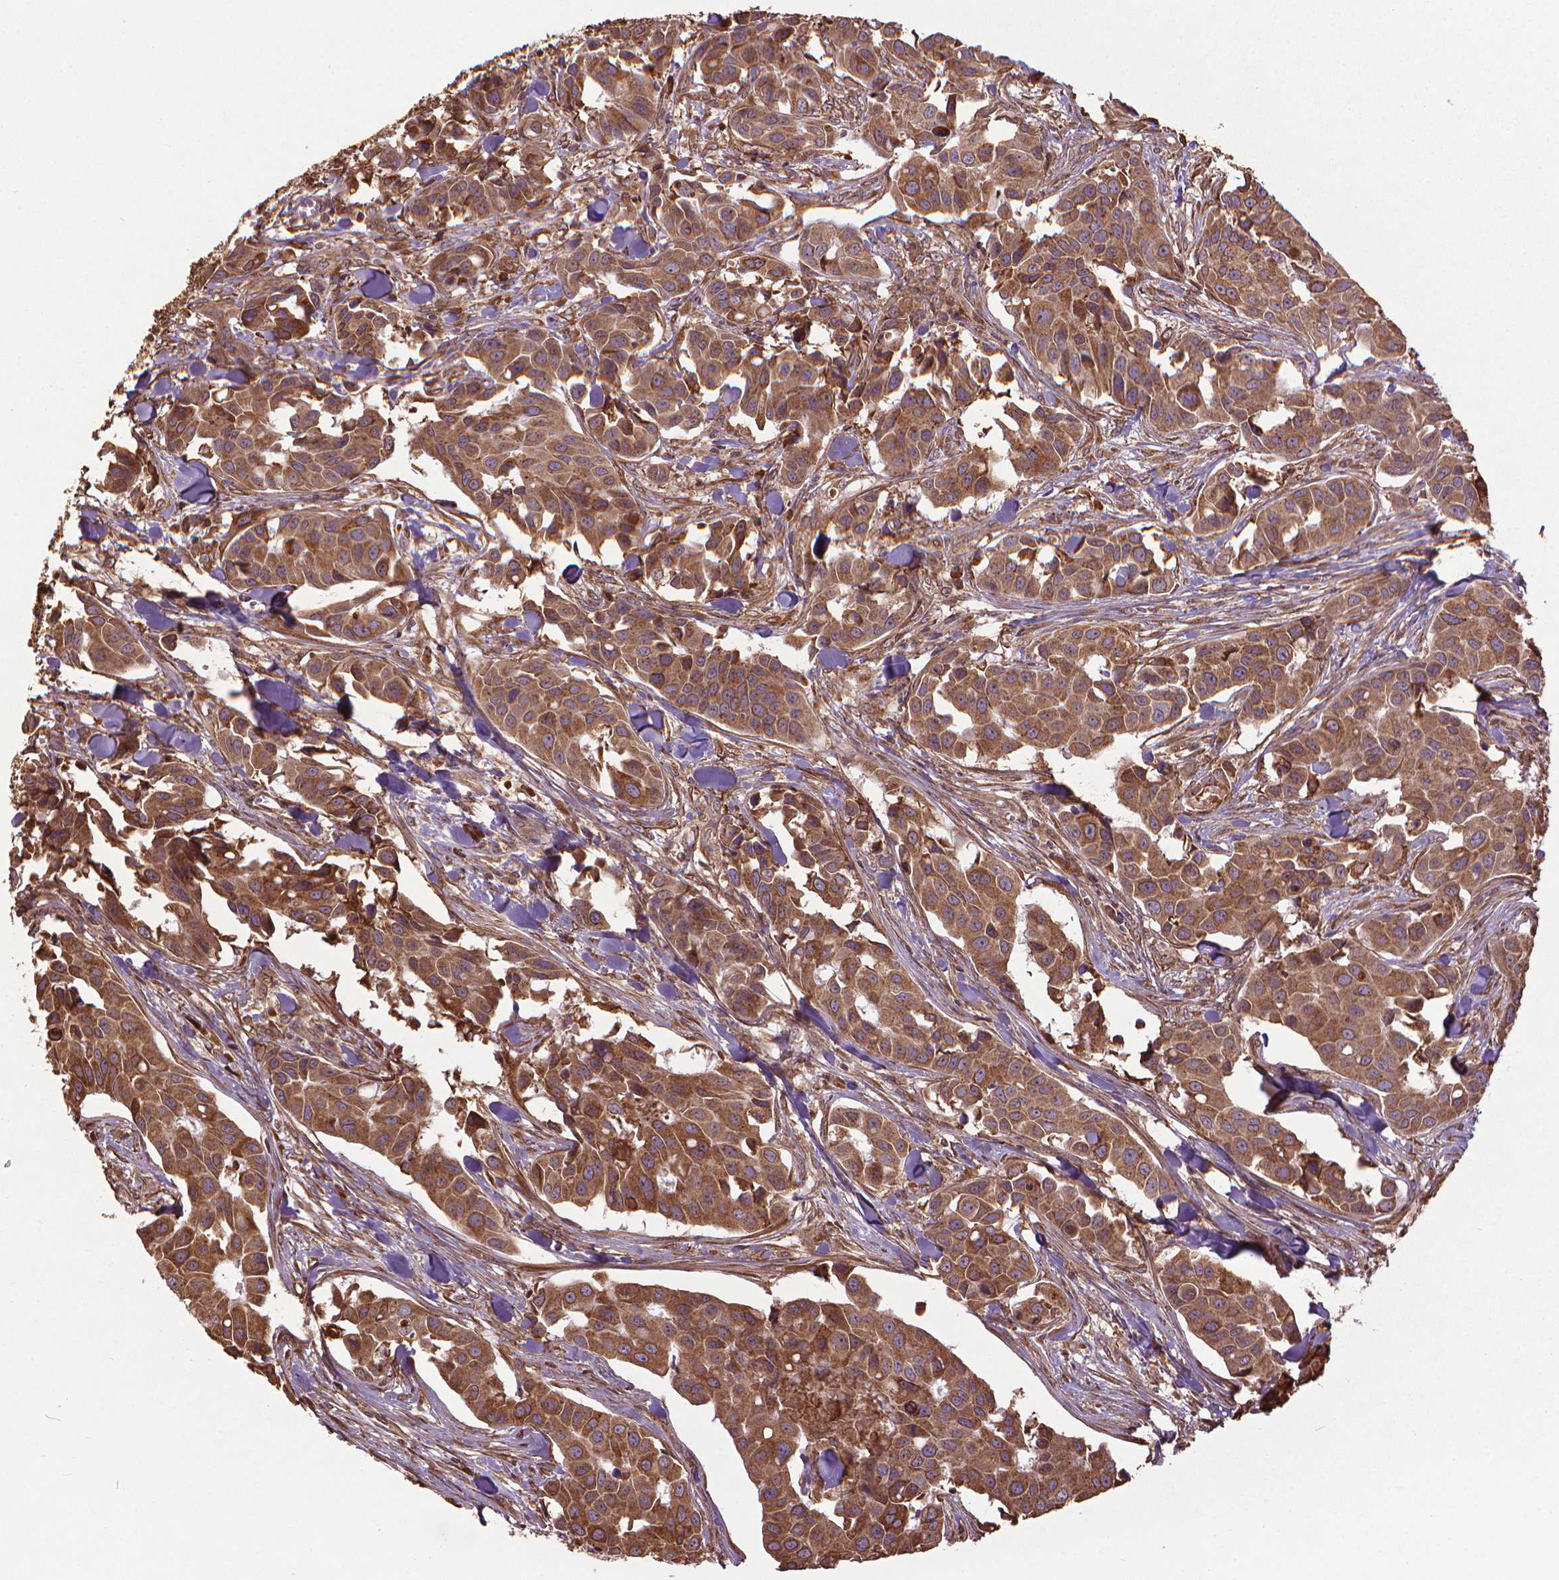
{"staining": {"intensity": "moderate", "quantity": ">75%", "location": "cytoplasmic/membranous"}, "tissue": "head and neck cancer", "cell_type": "Tumor cells", "image_type": "cancer", "snomed": [{"axis": "morphology", "description": "Adenocarcinoma, NOS"}, {"axis": "topography", "description": "Head-Neck"}], "caption": "Tumor cells demonstrate medium levels of moderate cytoplasmic/membranous expression in about >75% of cells in head and neck cancer. Using DAB (3,3'-diaminobenzidine) (brown) and hematoxylin (blue) stains, captured at high magnification using brightfield microscopy.", "gene": "GAS1", "patient": {"sex": "male", "age": 76}}